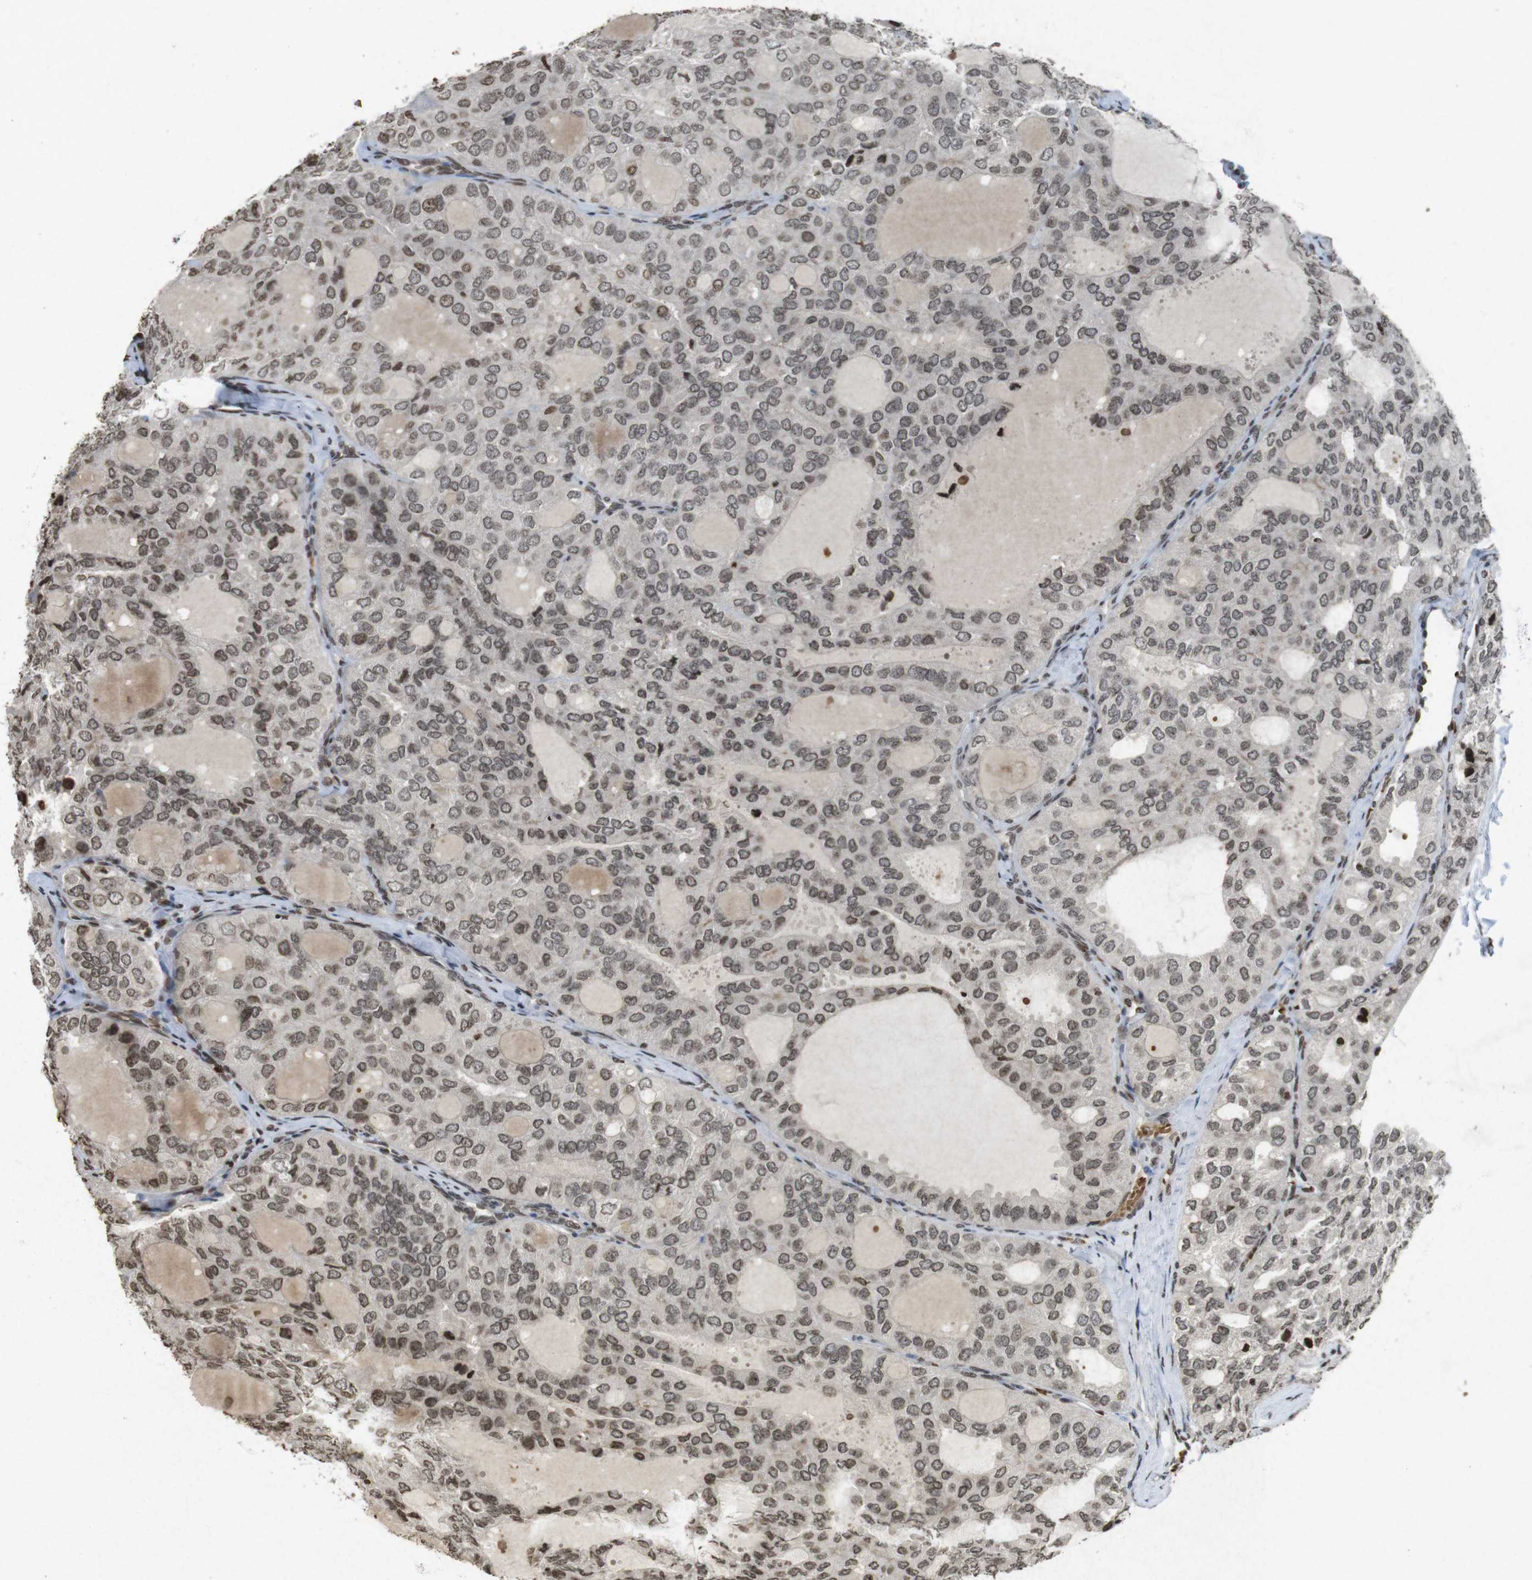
{"staining": {"intensity": "weak", "quantity": ">75%", "location": "cytoplasmic/membranous,nuclear"}, "tissue": "thyroid cancer", "cell_type": "Tumor cells", "image_type": "cancer", "snomed": [{"axis": "morphology", "description": "Follicular adenoma carcinoma, NOS"}, {"axis": "topography", "description": "Thyroid gland"}], "caption": "Human follicular adenoma carcinoma (thyroid) stained with a brown dye reveals weak cytoplasmic/membranous and nuclear positive expression in about >75% of tumor cells.", "gene": "FOXA3", "patient": {"sex": "male", "age": 75}}